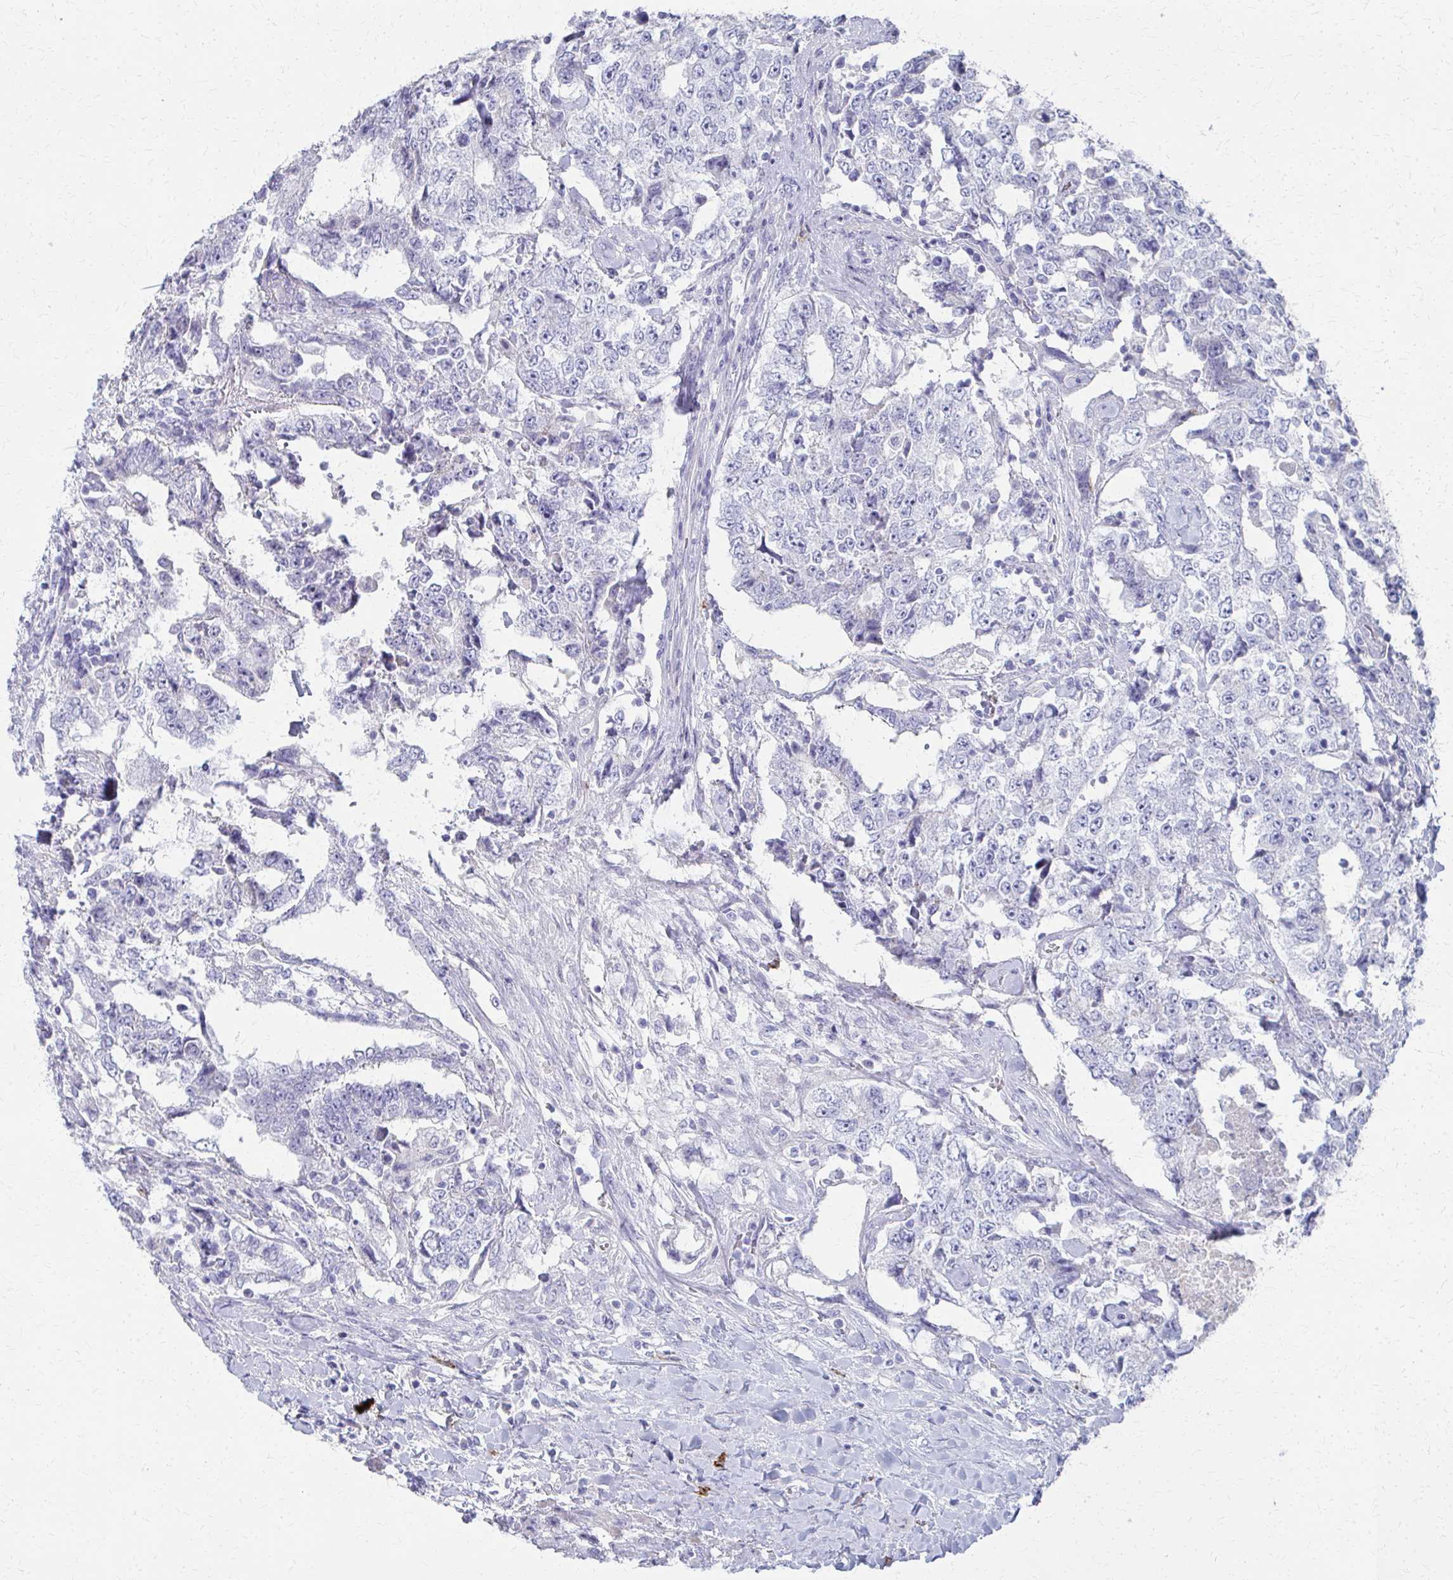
{"staining": {"intensity": "negative", "quantity": "none", "location": "none"}, "tissue": "testis cancer", "cell_type": "Tumor cells", "image_type": "cancer", "snomed": [{"axis": "morphology", "description": "Carcinoma, Embryonal, NOS"}, {"axis": "topography", "description": "Testis"}], "caption": "DAB (3,3'-diaminobenzidine) immunohistochemical staining of testis cancer (embryonal carcinoma) demonstrates no significant positivity in tumor cells. (Brightfield microscopy of DAB (3,3'-diaminobenzidine) immunohistochemistry at high magnification).", "gene": "MS4A2", "patient": {"sex": "male", "age": 24}}